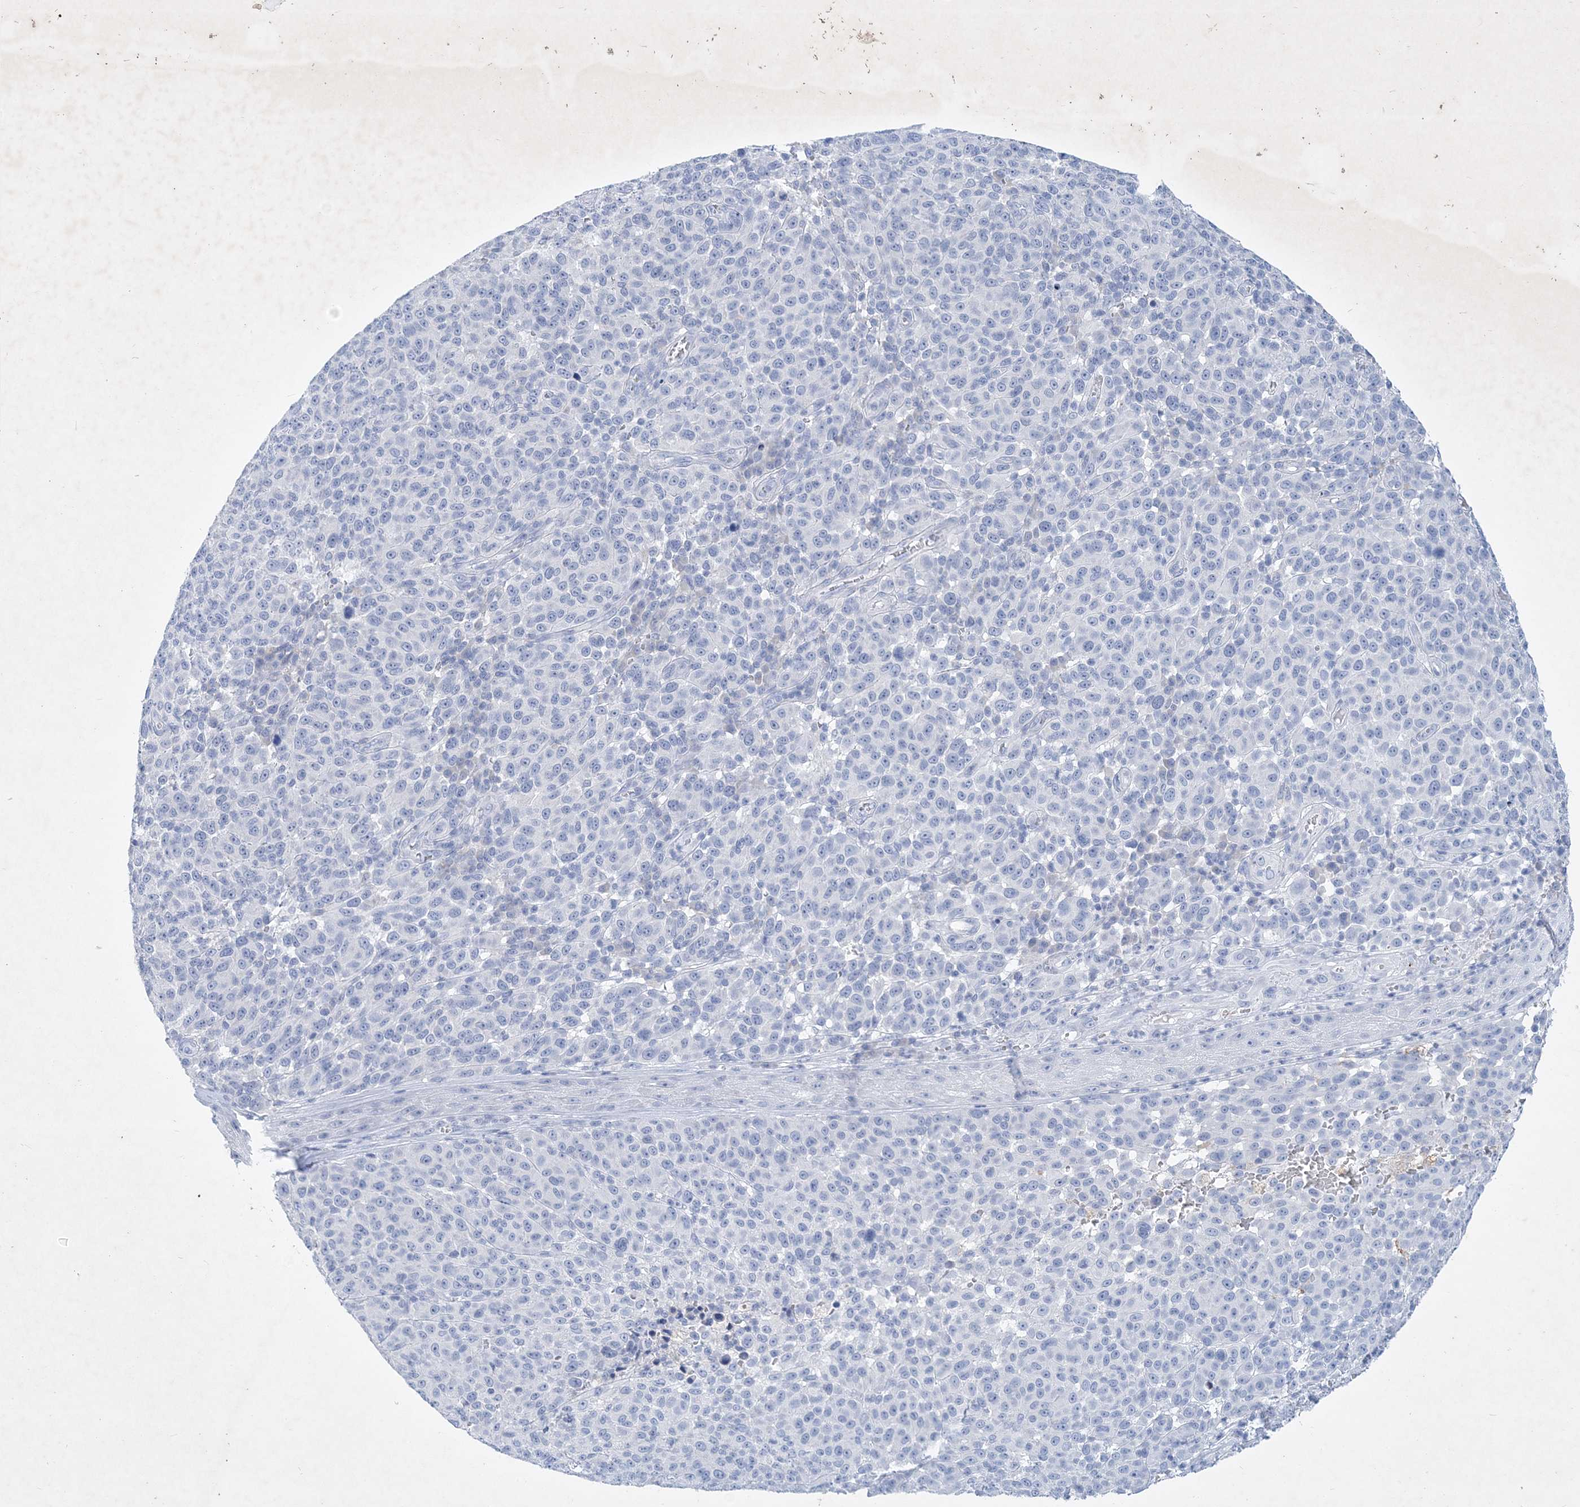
{"staining": {"intensity": "negative", "quantity": "none", "location": "none"}, "tissue": "melanoma", "cell_type": "Tumor cells", "image_type": "cancer", "snomed": [{"axis": "morphology", "description": "Malignant melanoma, NOS"}, {"axis": "topography", "description": "Skin"}], "caption": "This photomicrograph is of melanoma stained with IHC to label a protein in brown with the nuclei are counter-stained blue. There is no positivity in tumor cells.", "gene": "COPS8", "patient": {"sex": "male", "age": 49}}